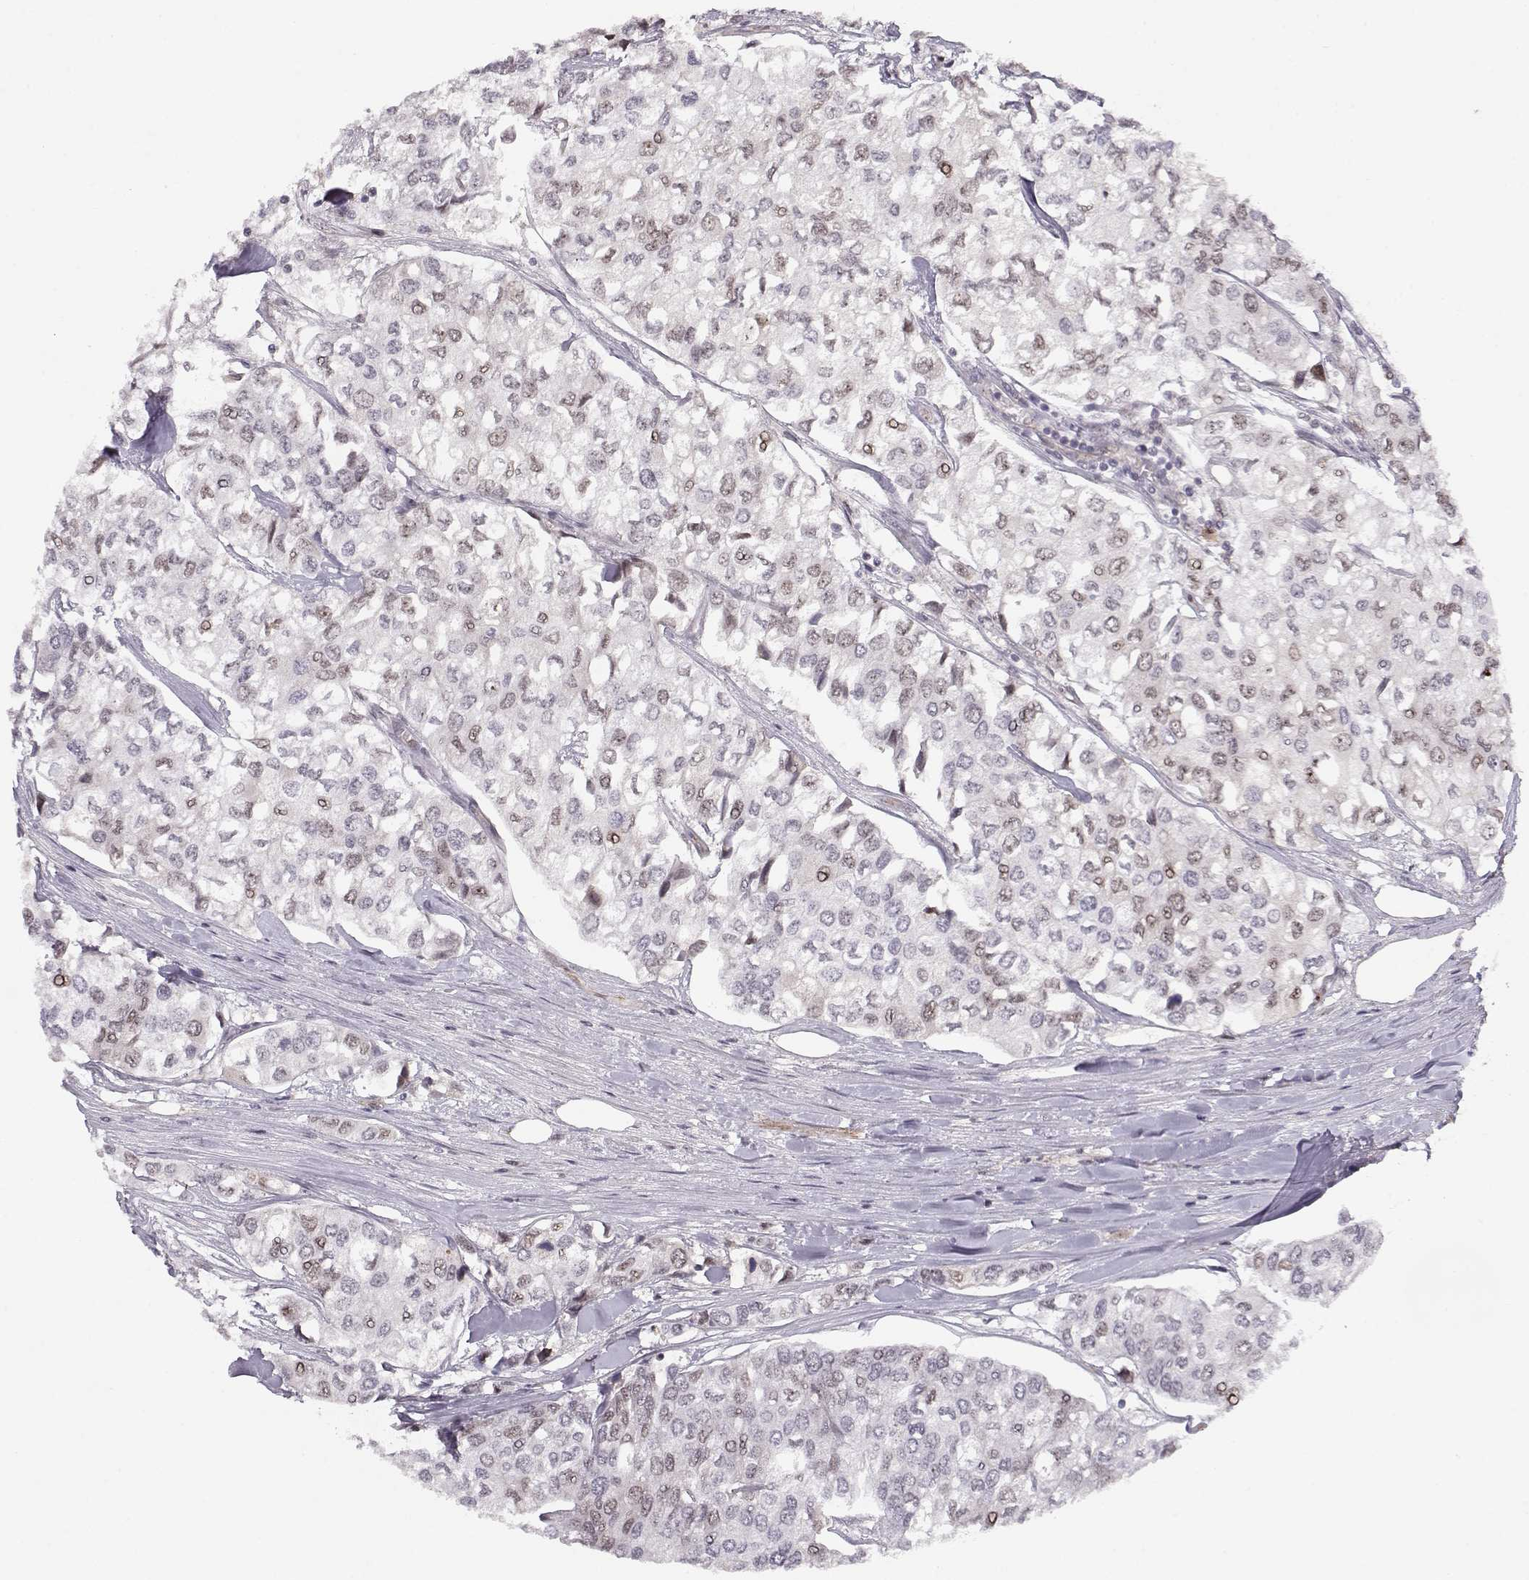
{"staining": {"intensity": "weak", "quantity": "<25%", "location": "nuclear"}, "tissue": "urothelial cancer", "cell_type": "Tumor cells", "image_type": "cancer", "snomed": [{"axis": "morphology", "description": "Urothelial carcinoma, High grade"}, {"axis": "topography", "description": "Urinary bladder"}], "caption": "Micrograph shows no protein positivity in tumor cells of urothelial cancer tissue.", "gene": "CIR1", "patient": {"sex": "male", "age": 73}}